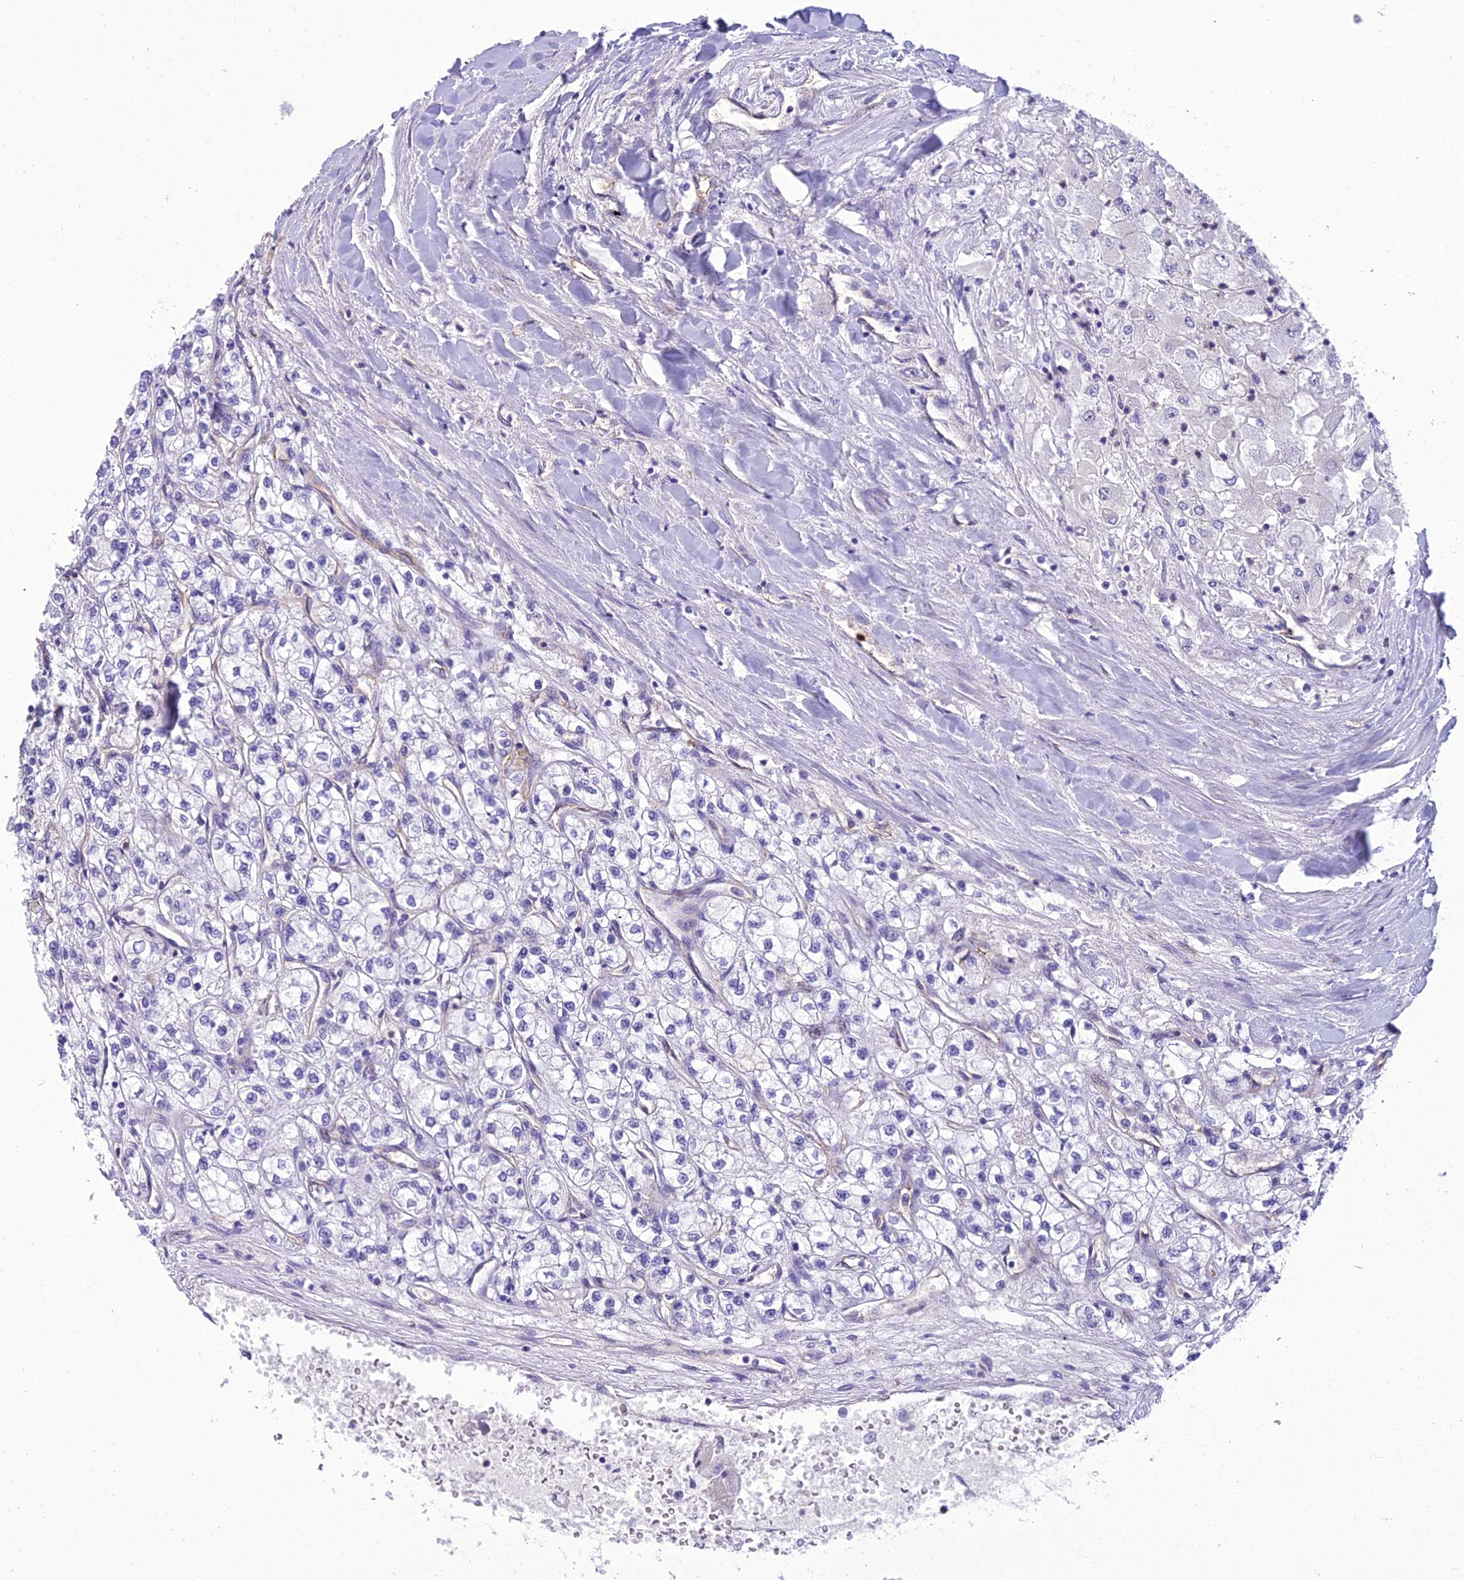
{"staining": {"intensity": "negative", "quantity": "none", "location": "none"}, "tissue": "renal cancer", "cell_type": "Tumor cells", "image_type": "cancer", "snomed": [{"axis": "morphology", "description": "Adenocarcinoma, NOS"}, {"axis": "topography", "description": "Kidney"}], "caption": "Photomicrograph shows no protein expression in tumor cells of renal cancer tissue.", "gene": "BBS7", "patient": {"sex": "male", "age": 80}}